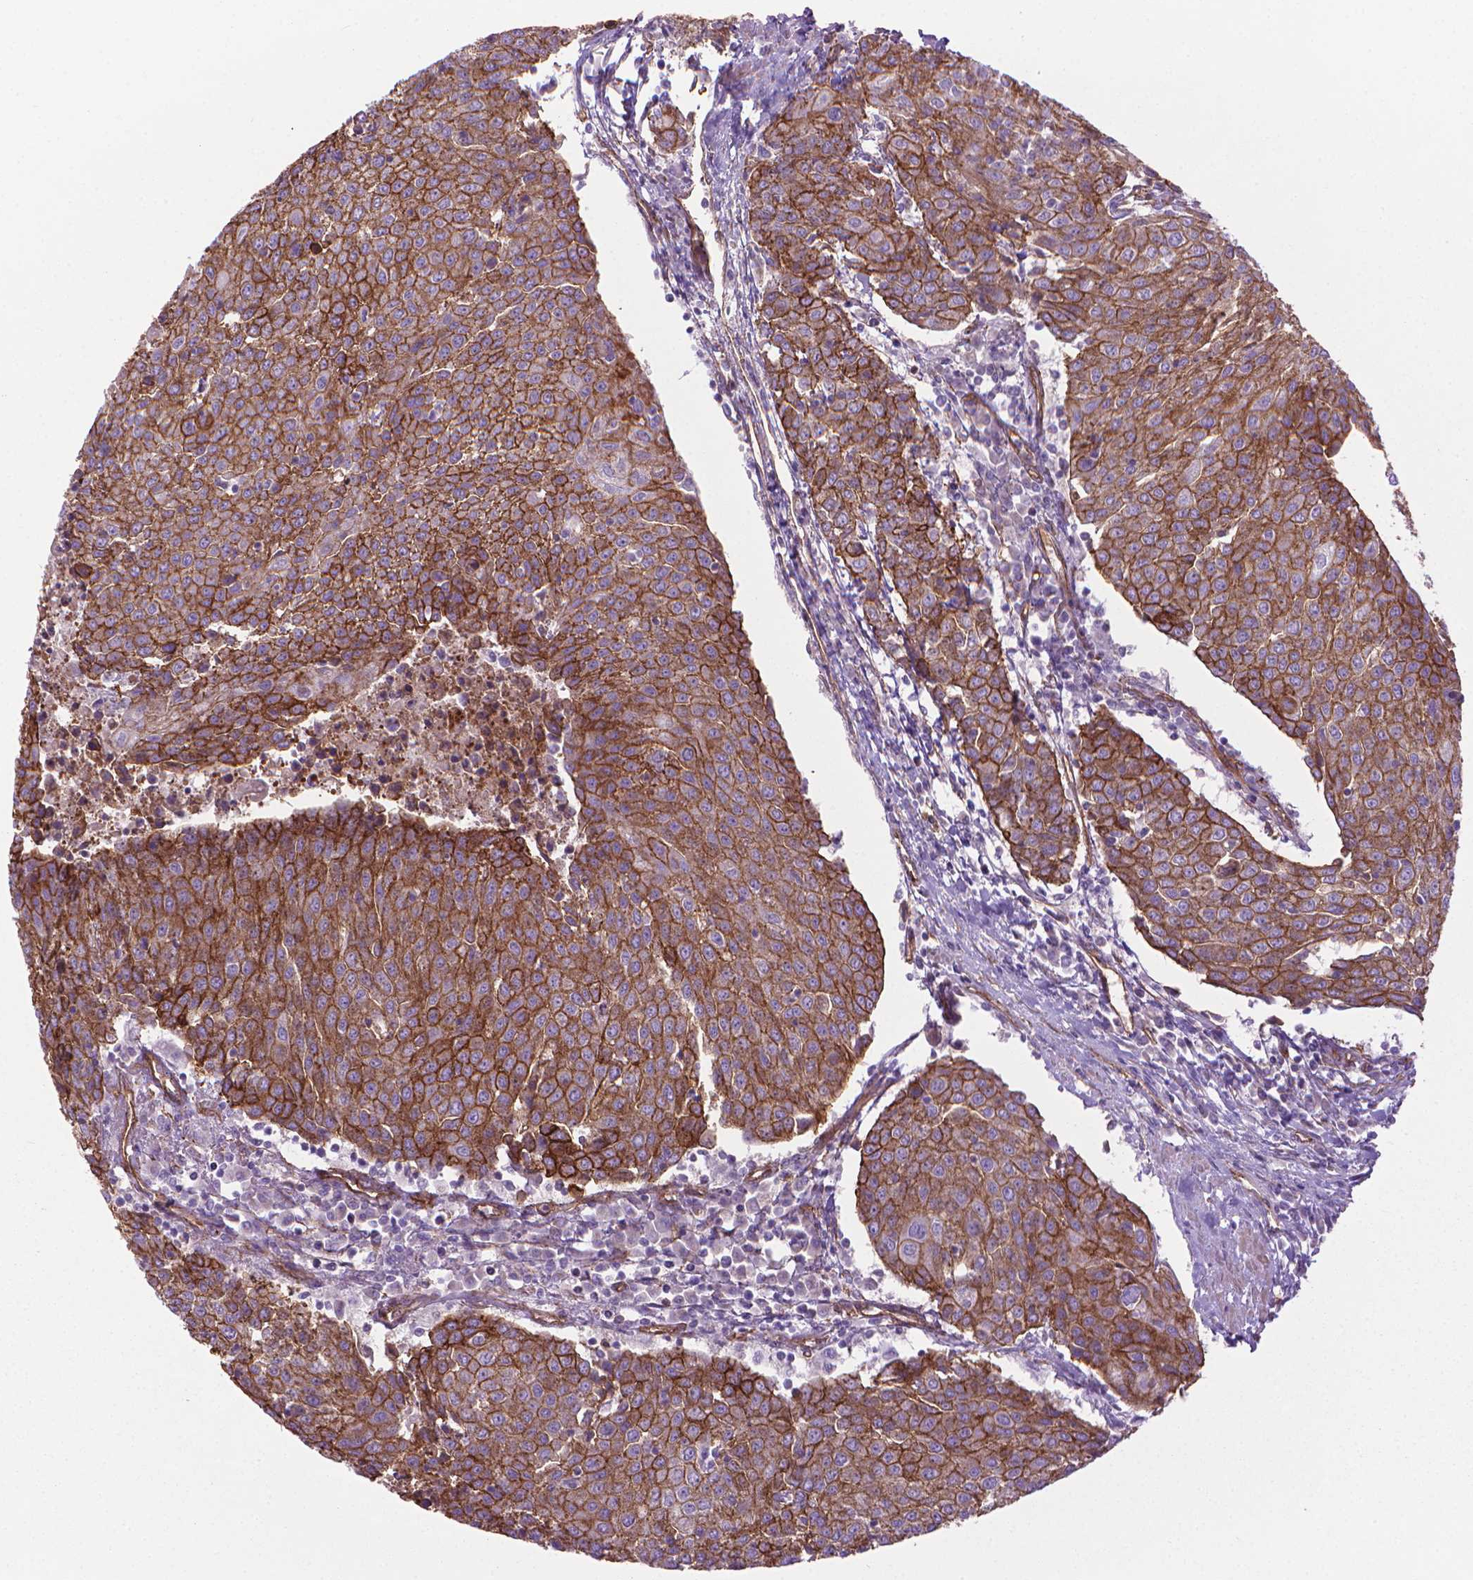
{"staining": {"intensity": "strong", "quantity": ">75%", "location": "cytoplasmic/membranous"}, "tissue": "urothelial cancer", "cell_type": "Tumor cells", "image_type": "cancer", "snomed": [{"axis": "morphology", "description": "Urothelial carcinoma, High grade"}, {"axis": "topography", "description": "Urinary bladder"}], "caption": "Protein expression analysis of urothelial carcinoma (high-grade) exhibits strong cytoplasmic/membranous positivity in approximately >75% of tumor cells. (Stains: DAB in brown, nuclei in blue, Microscopy: brightfield microscopy at high magnification).", "gene": "TENT5A", "patient": {"sex": "female", "age": 85}}